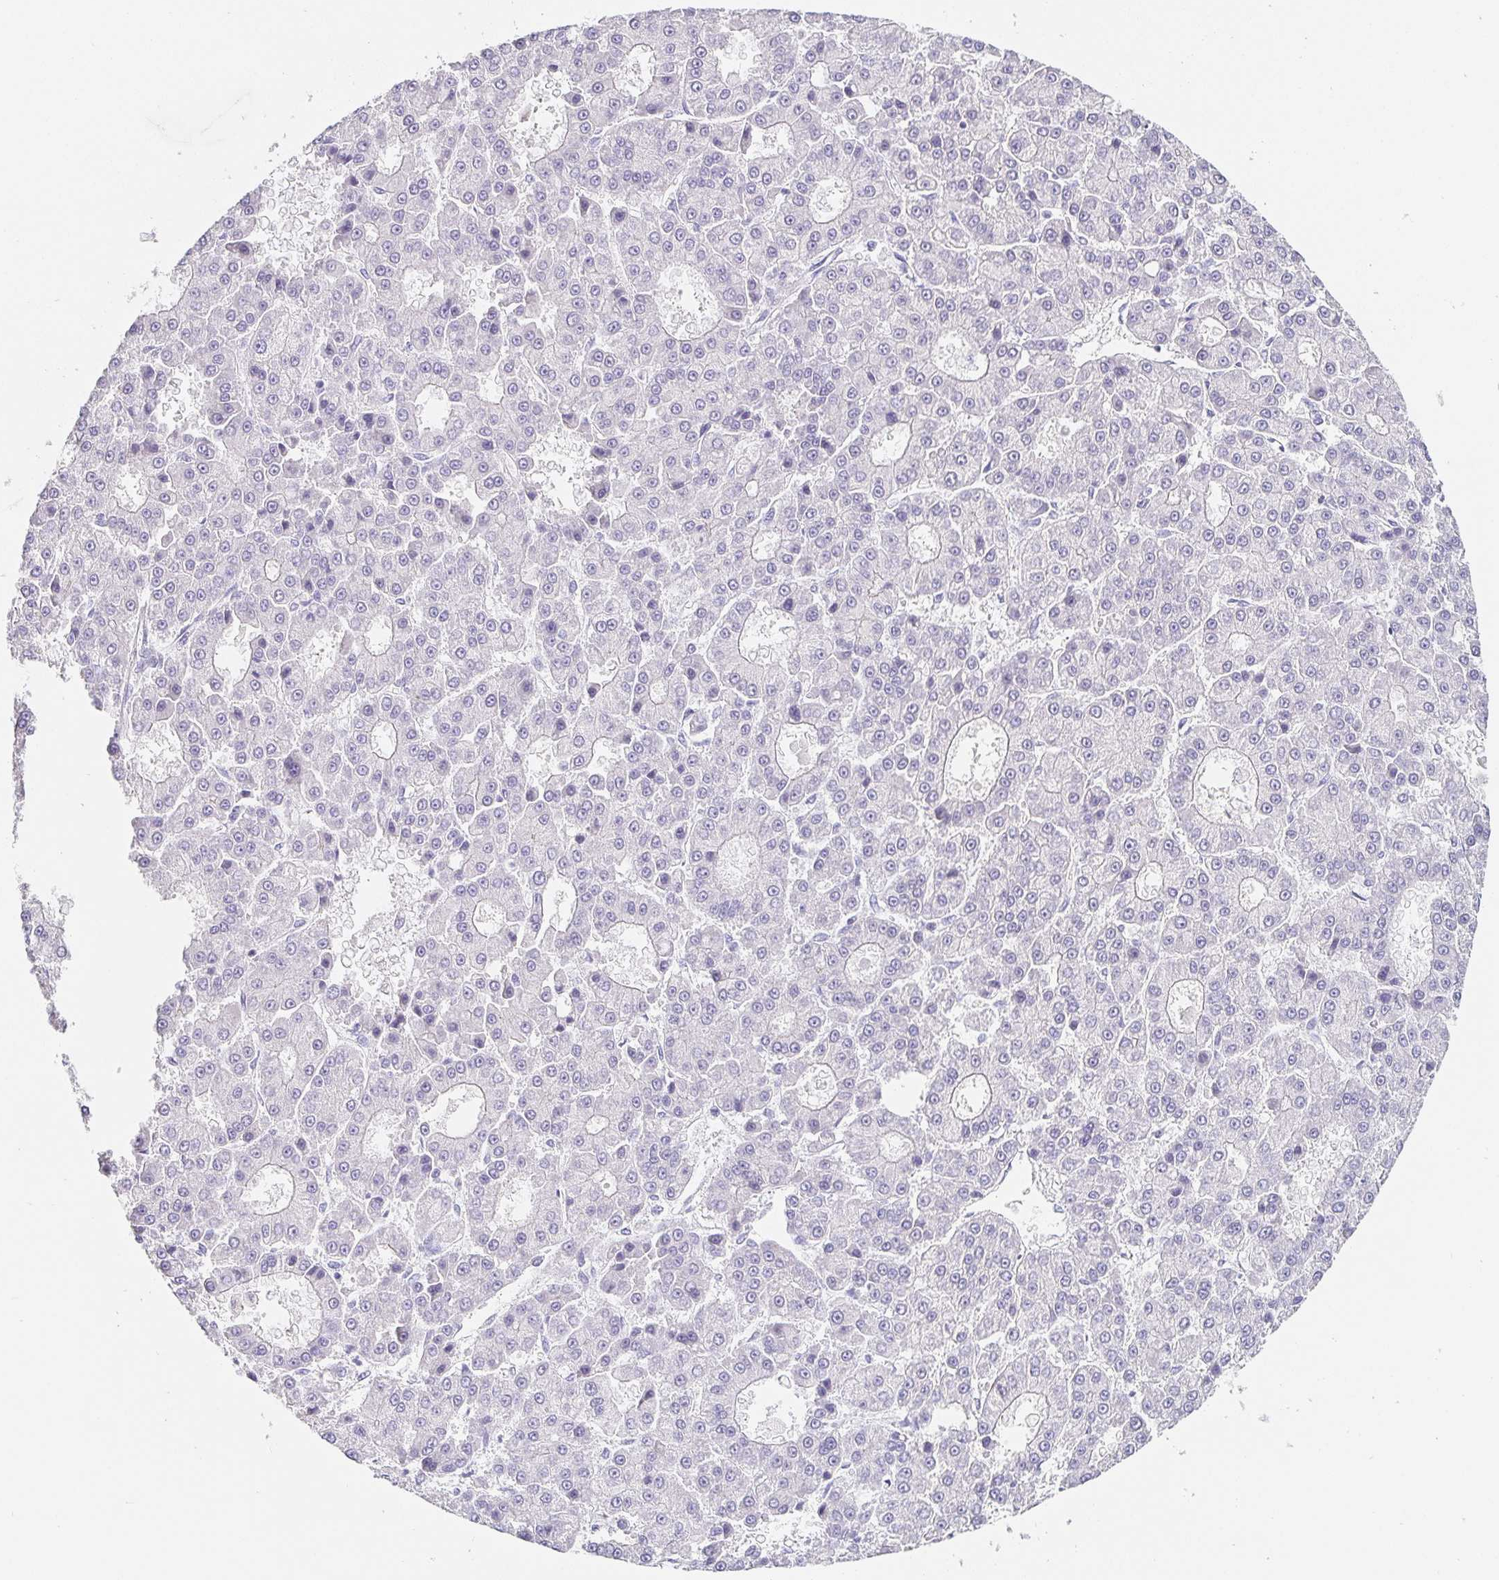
{"staining": {"intensity": "negative", "quantity": "none", "location": "none"}, "tissue": "liver cancer", "cell_type": "Tumor cells", "image_type": "cancer", "snomed": [{"axis": "morphology", "description": "Carcinoma, Hepatocellular, NOS"}, {"axis": "topography", "description": "Liver"}], "caption": "Immunohistochemistry histopathology image of human hepatocellular carcinoma (liver) stained for a protein (brown), which demonstrates no expression in tumor cells.", "gene": "PDX1", "patient": {"sex": "male", "age": 70}}